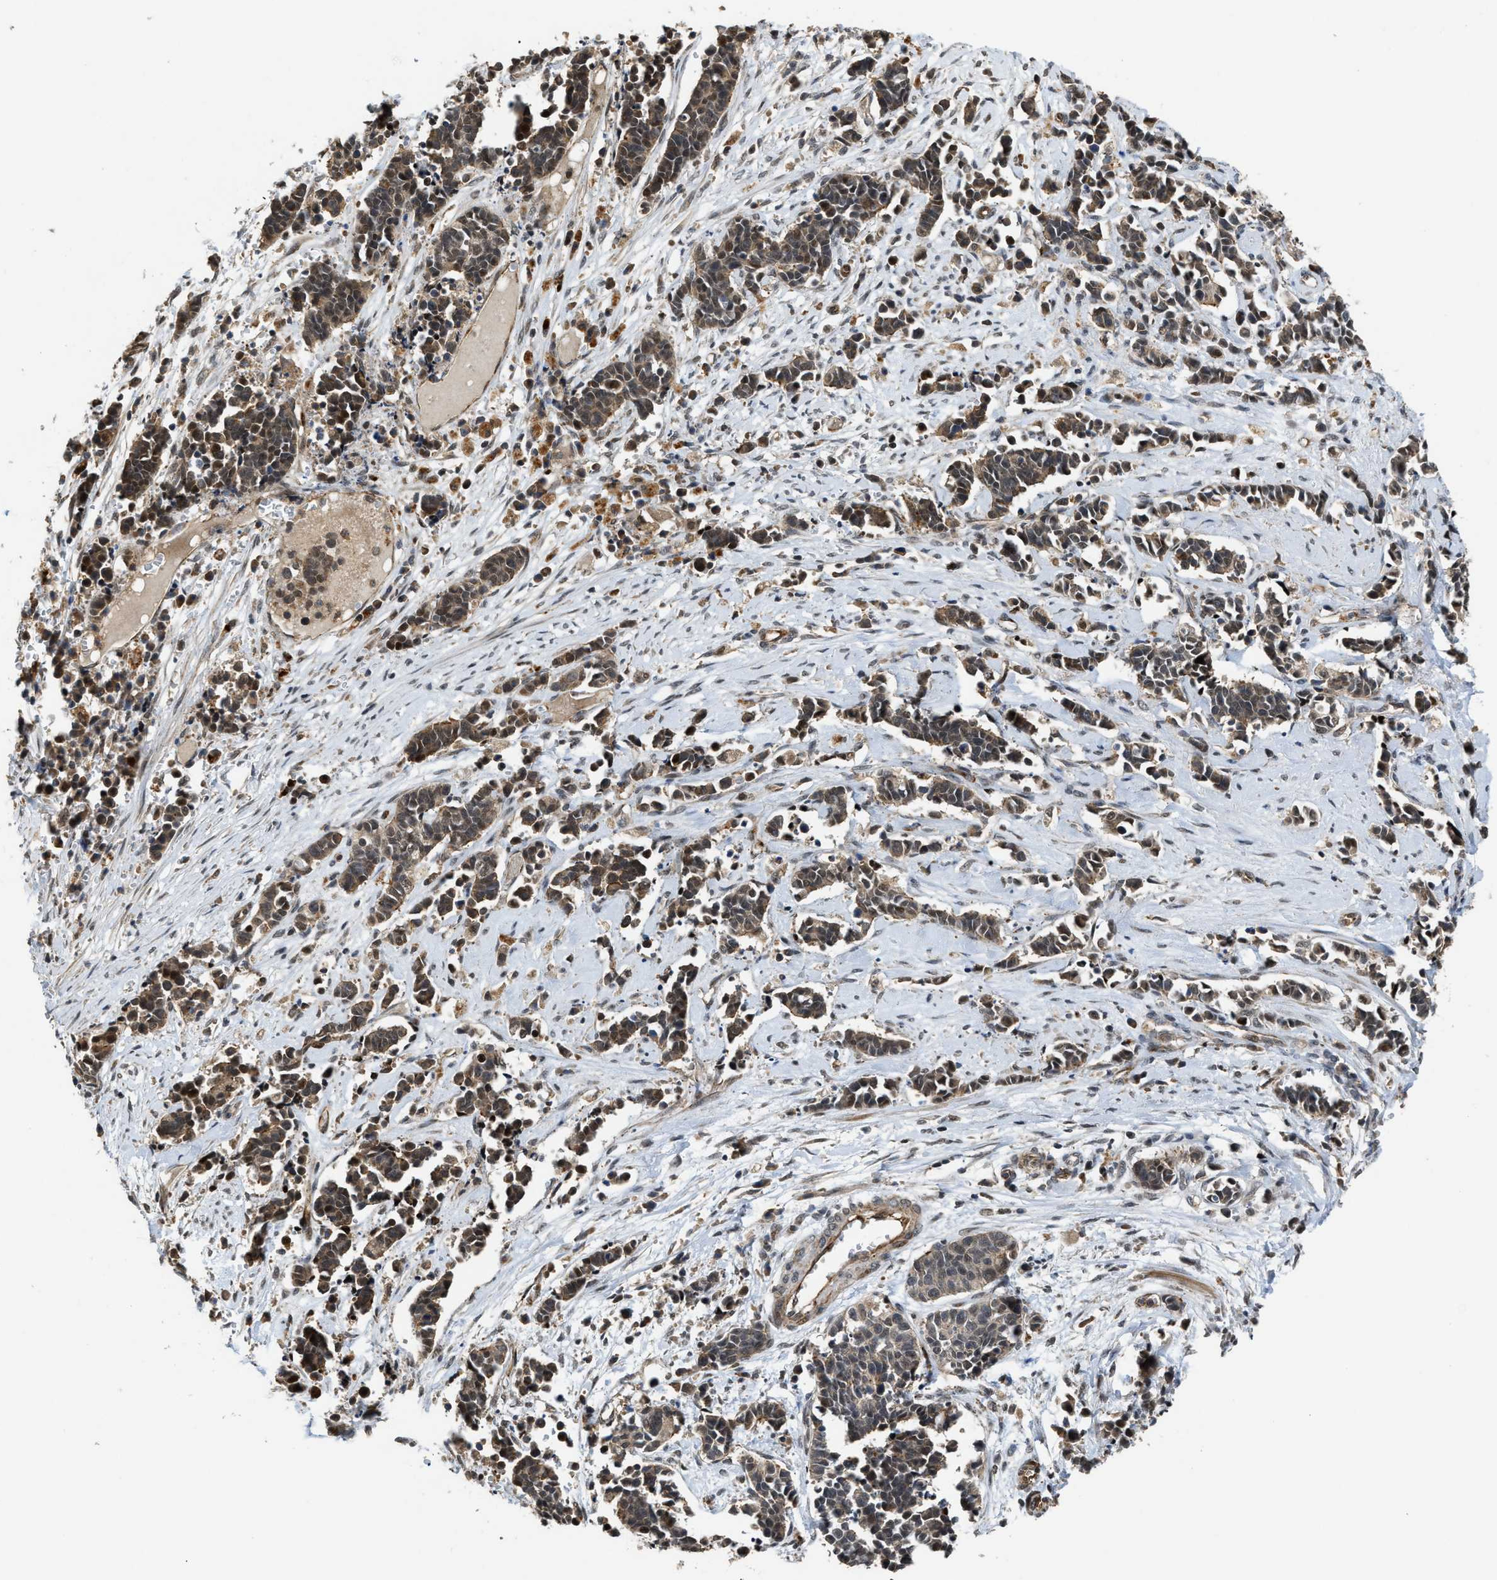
{"staining": {"intensity": "weak", "quantity": ">75%", "location": "cytoplasmic/membranous,nuclear"}, "tissue": "cervical cancer", "cell_type": "Tumor cells", "image_type": "cancer", "snomed": [{"axis": "morphology", "description": "Squamous cell carcinoma, NOS"}, {"axis": "topography", "description": "Cervix"}], "caption": "Cervical cancer (squamous cell carcinoma) tissue exhibits weak cytoplasmic/membranous and nuclear positivity in about >75% of tumor cells", "gene": "DPF2", "patient": {"sex": "female", "age": 35}}